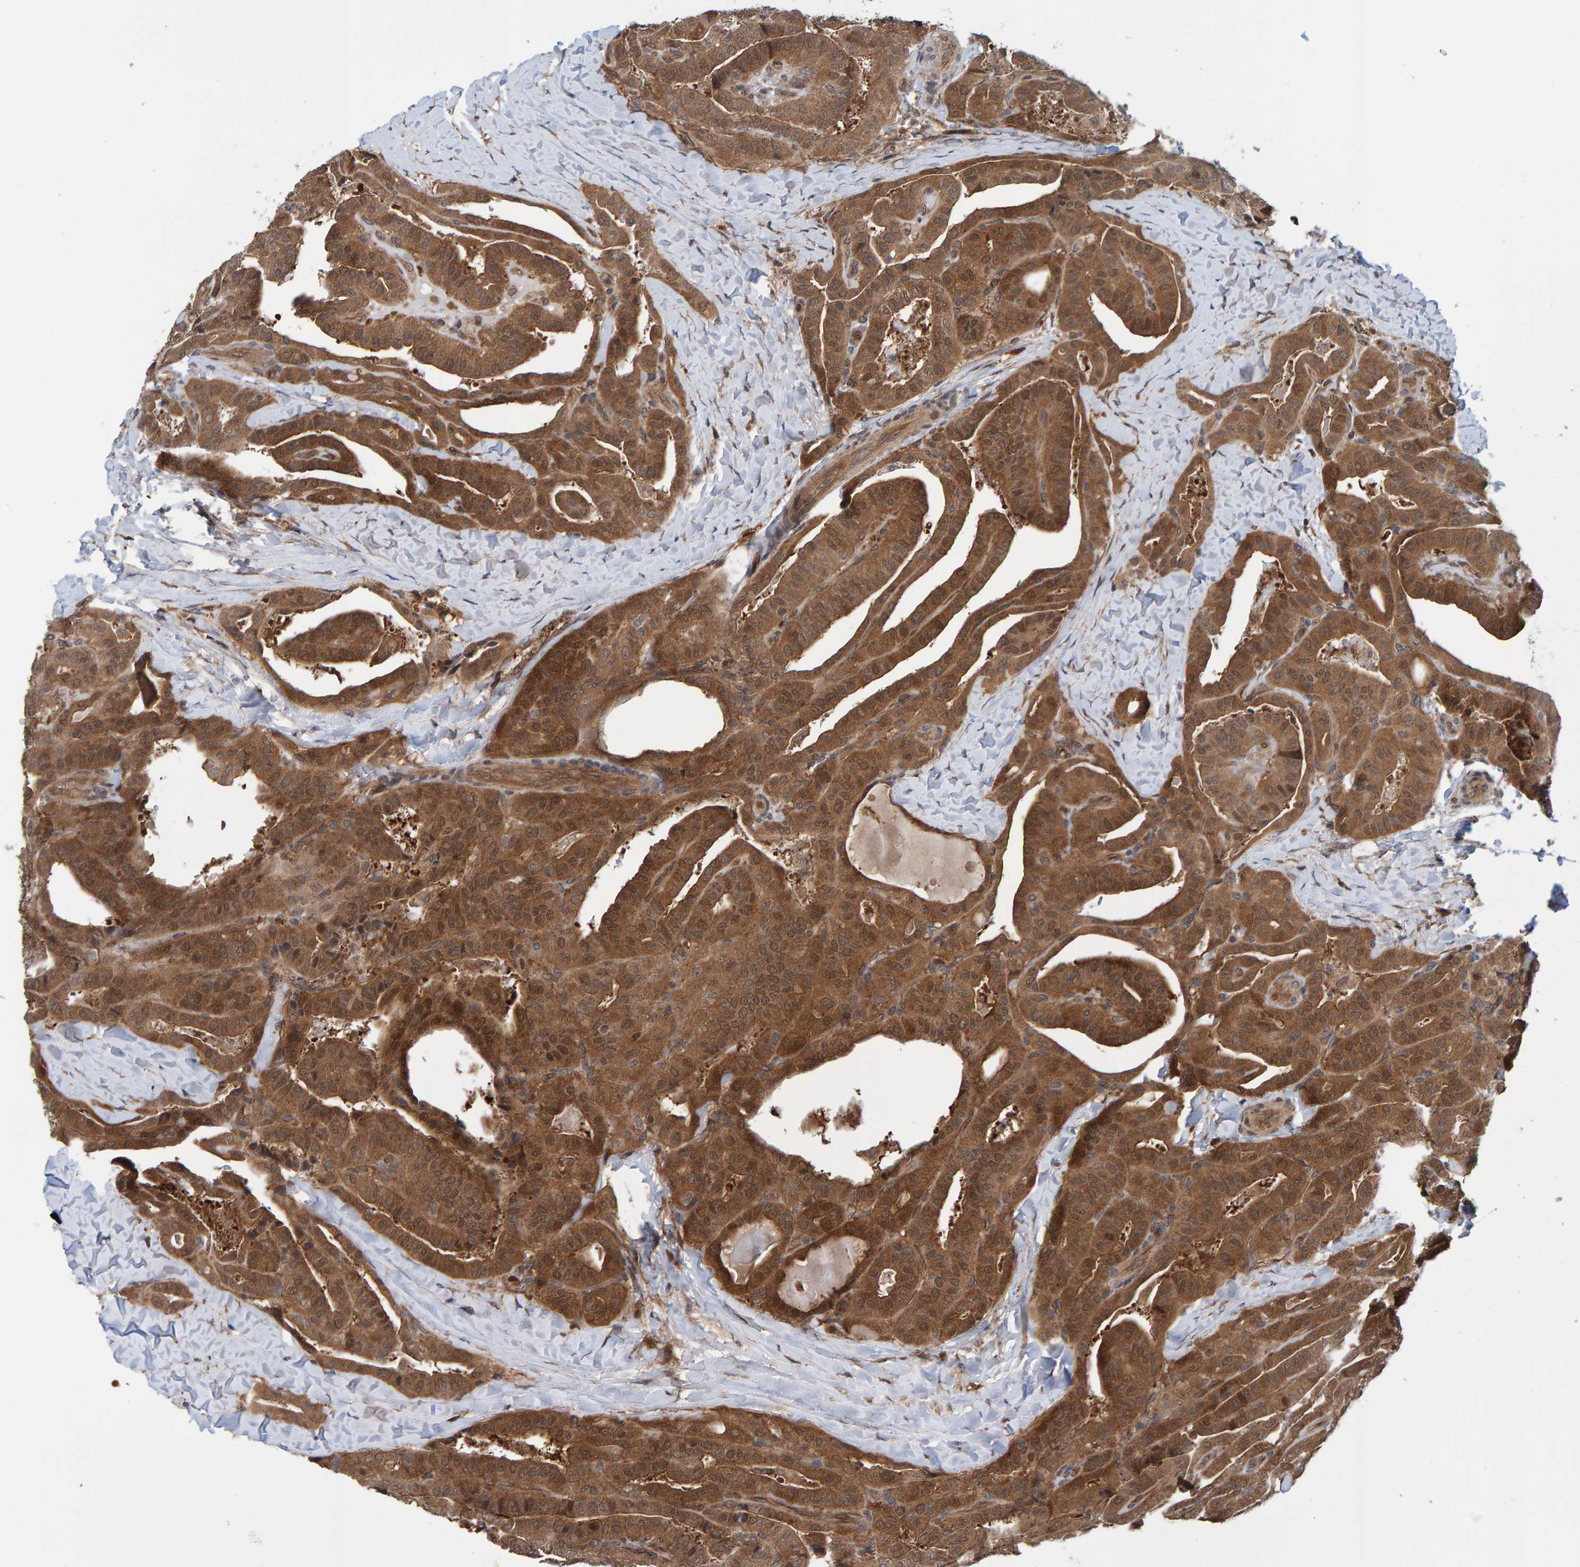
{"staining": {"intensity": "strong", "quantity": ">75%", "location": "cytoplasmic/membranous"}, "tissue": "thyroid cancer", "cell_type": "Tumor cells", "image_type": "cancer", "snomed": [{"axis": "morphology", "description": "Papillary adenocarcinoma, NOS"}, {"axis": "topography", "description": "Thyroid gland"}], "caption": "Strong cytoplasmic/membranous staining for a protein is appreciated in approximately >75% of tumor cells of thyroid cancer (papillary adenocarcinoma) using immunohistochemistry.", "gene": "SCRN2", "patient": {"sex": "male", "age": 77}}